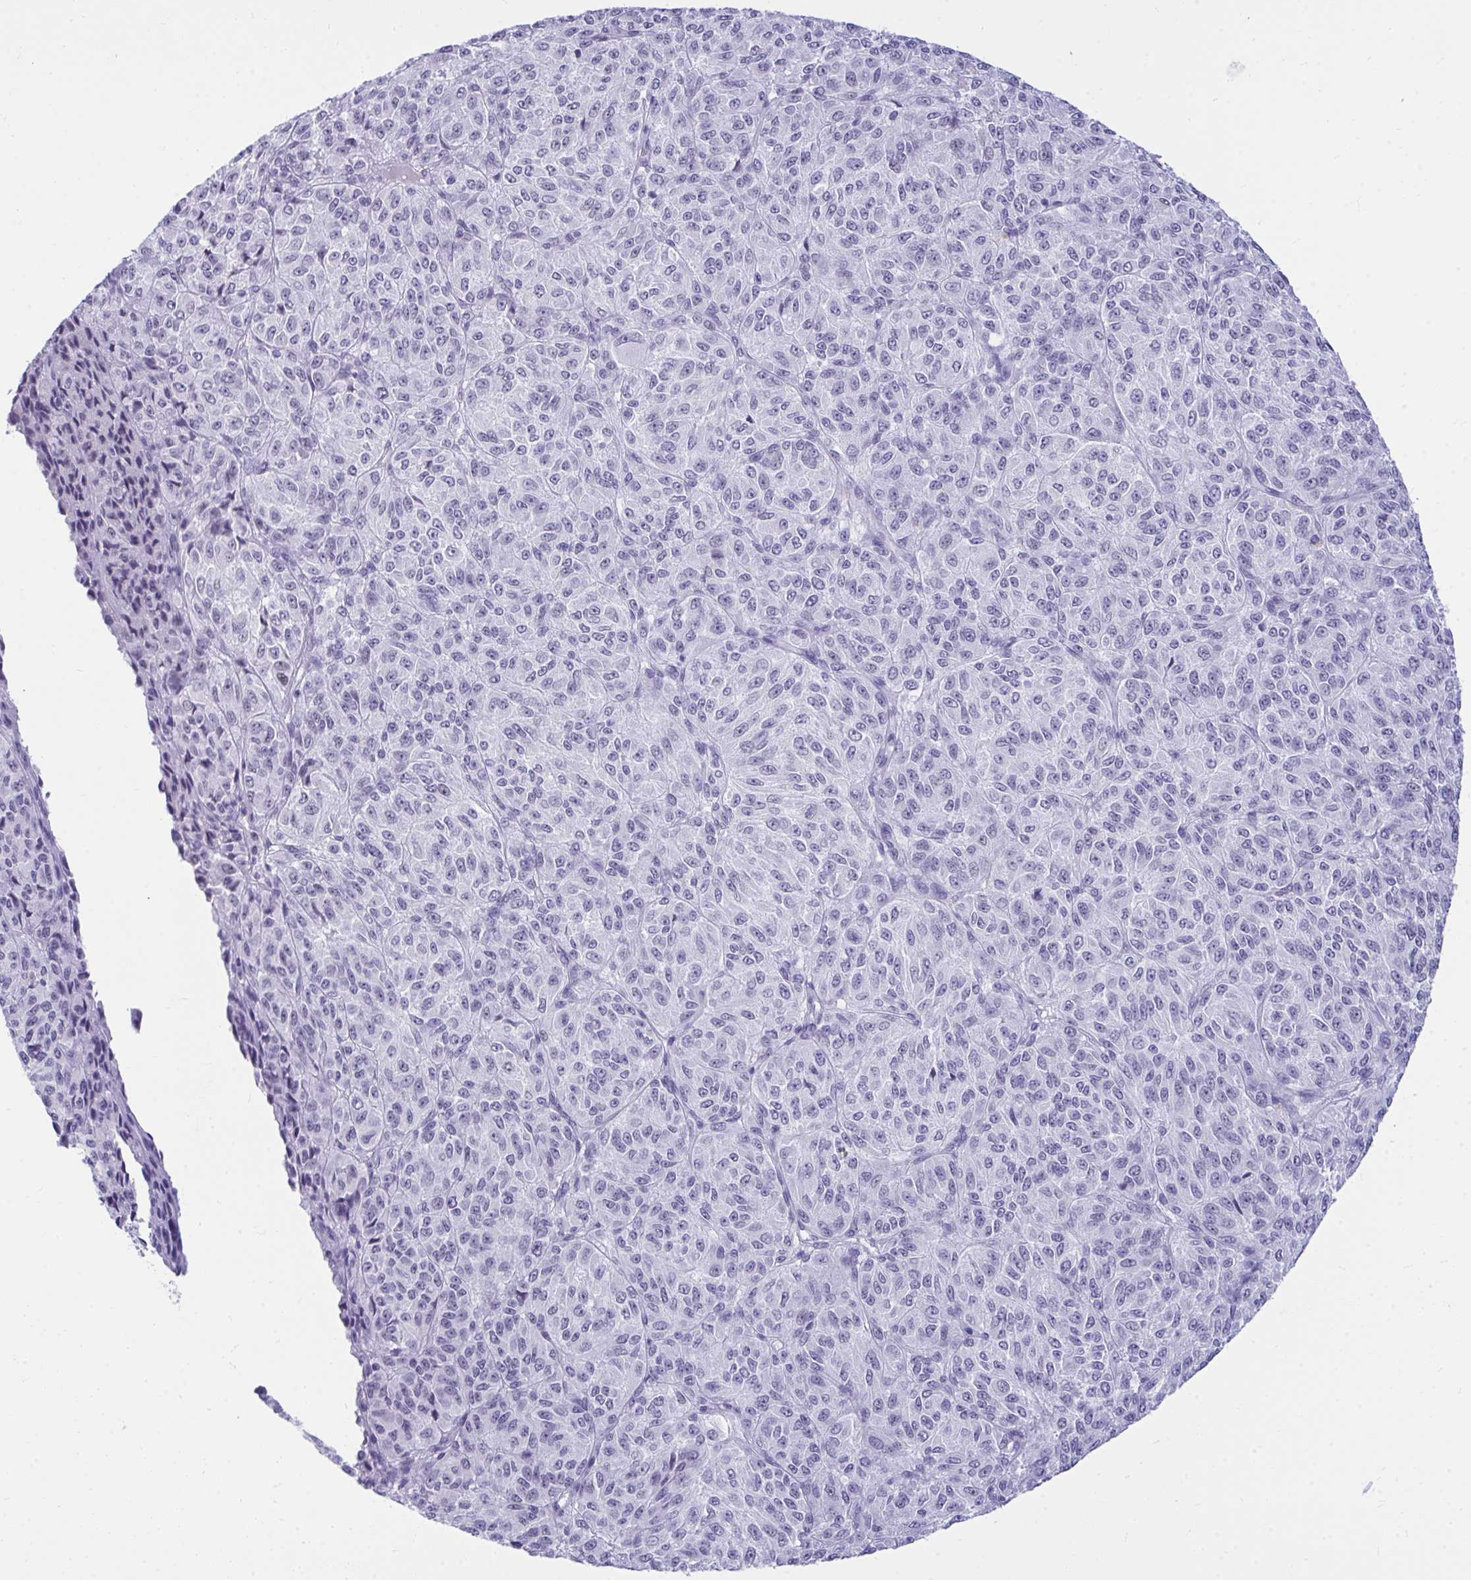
{"staining": {"intensity": "negative", "quantity": "none", "location": "none"}, "tissue": "melanoma", "cell_type": "Tumor cells", "image_type": "cancer", "snomed": [{"axis": "morphology", "description": "Malignant melanoma, Metastatic site"}, {"axis": "topography", "description": "Brain"}], "caption": "Immunohistochemical staining of human malignant melanoma (metastatic site) displays no significant staining in tumor cells.", "gene": "OR5F1", "patient": {"sex": "female", "age": 56}}